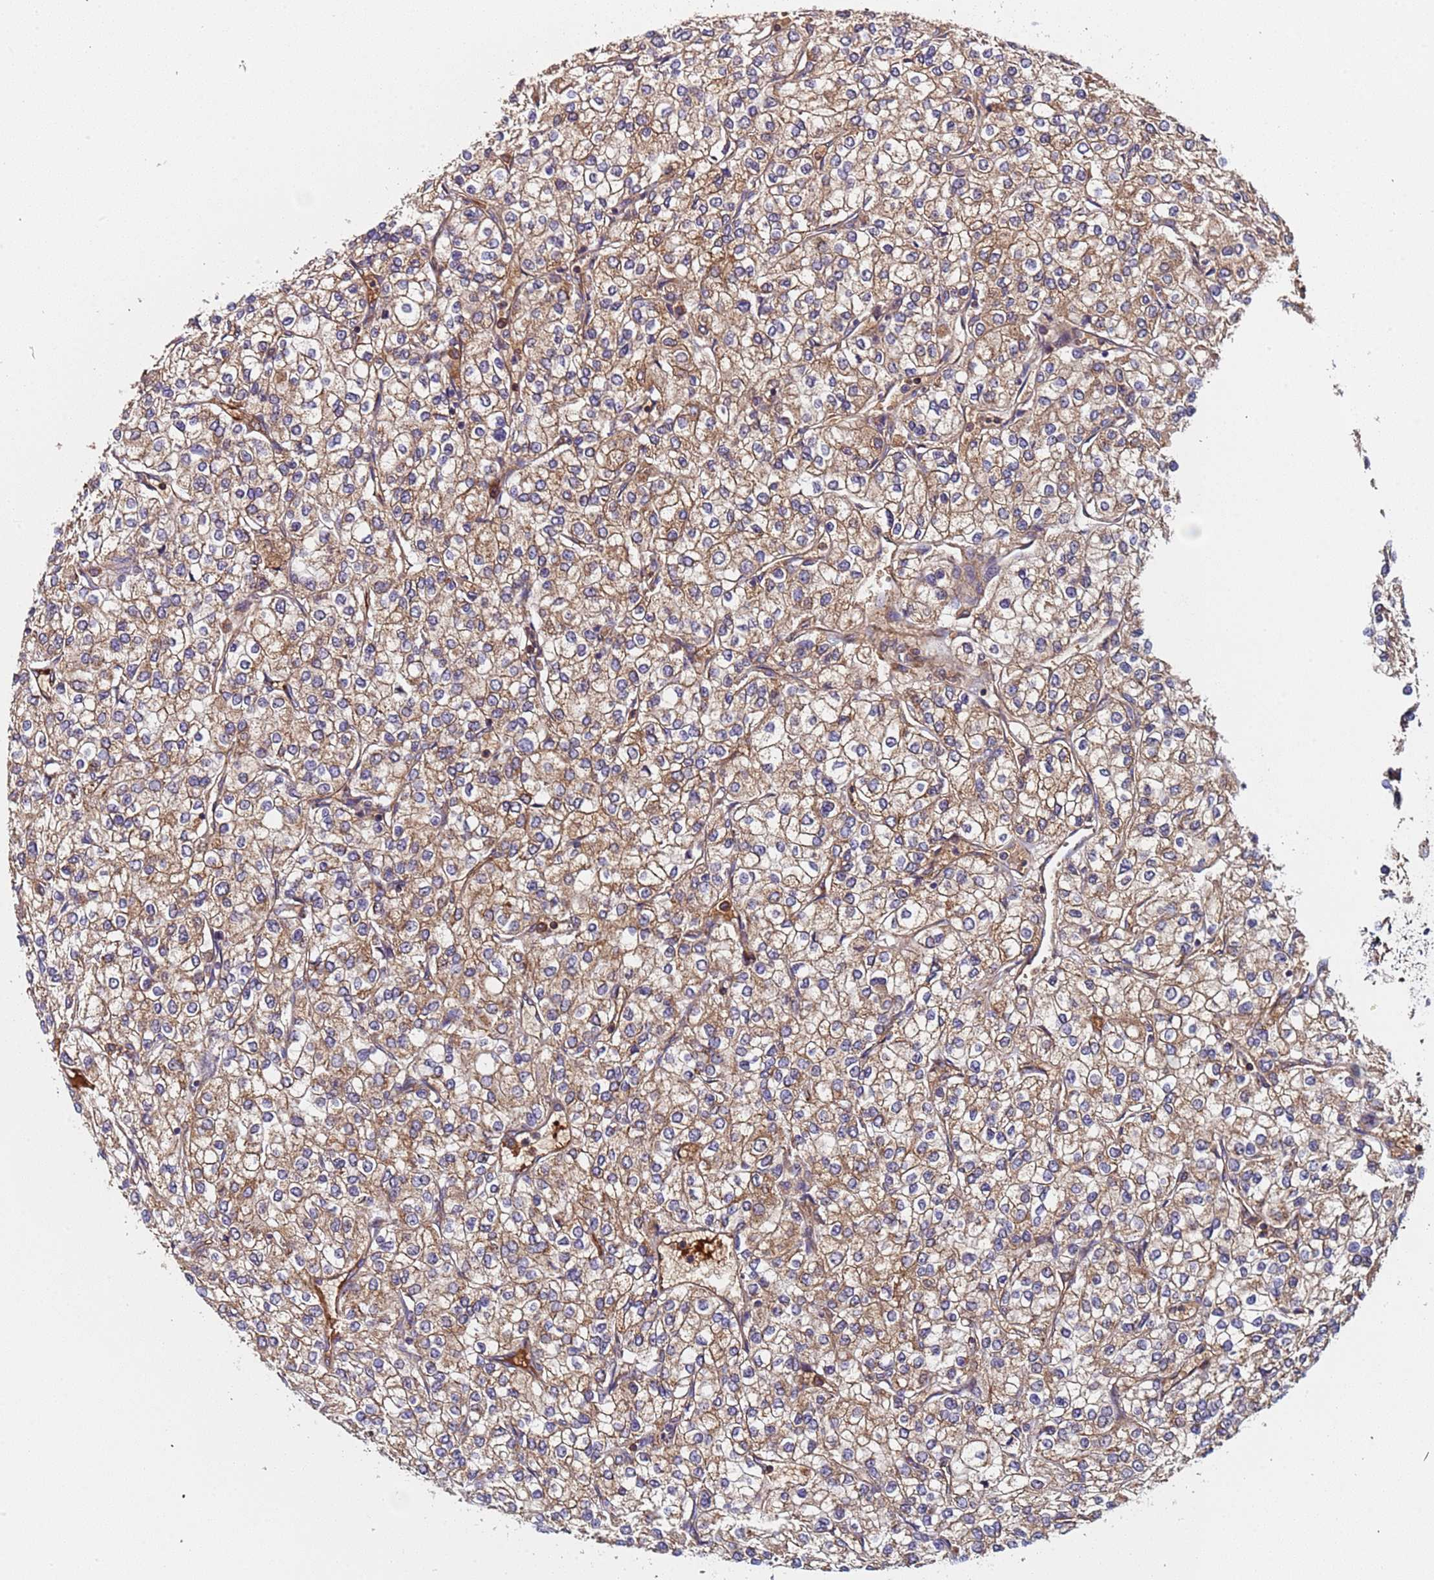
{"staining": {"intensity": "moderate", "quantity": "25%-75%", "location": "cytoplasmic/membranous"}, "tissue": "renal cancer", "cell_type": "Tumor cells", "image_type": "cancer", "snomed": [{"axis": "morphology", "description": "Adenocarcinoma, NOS"}, {"axis": "topography", "description": "Kidney"}], "caption": "Tumor cells show medium levels of moderate cytoplasmic/membranous staining in about 25%-75% of cells in human renal adenocarcinoma. Immunohistochemistry stains the protein in brown and the nuclei are stained blue.", "gene": "TMEM126A", "patient": {"sex": "male", "age": 80}}